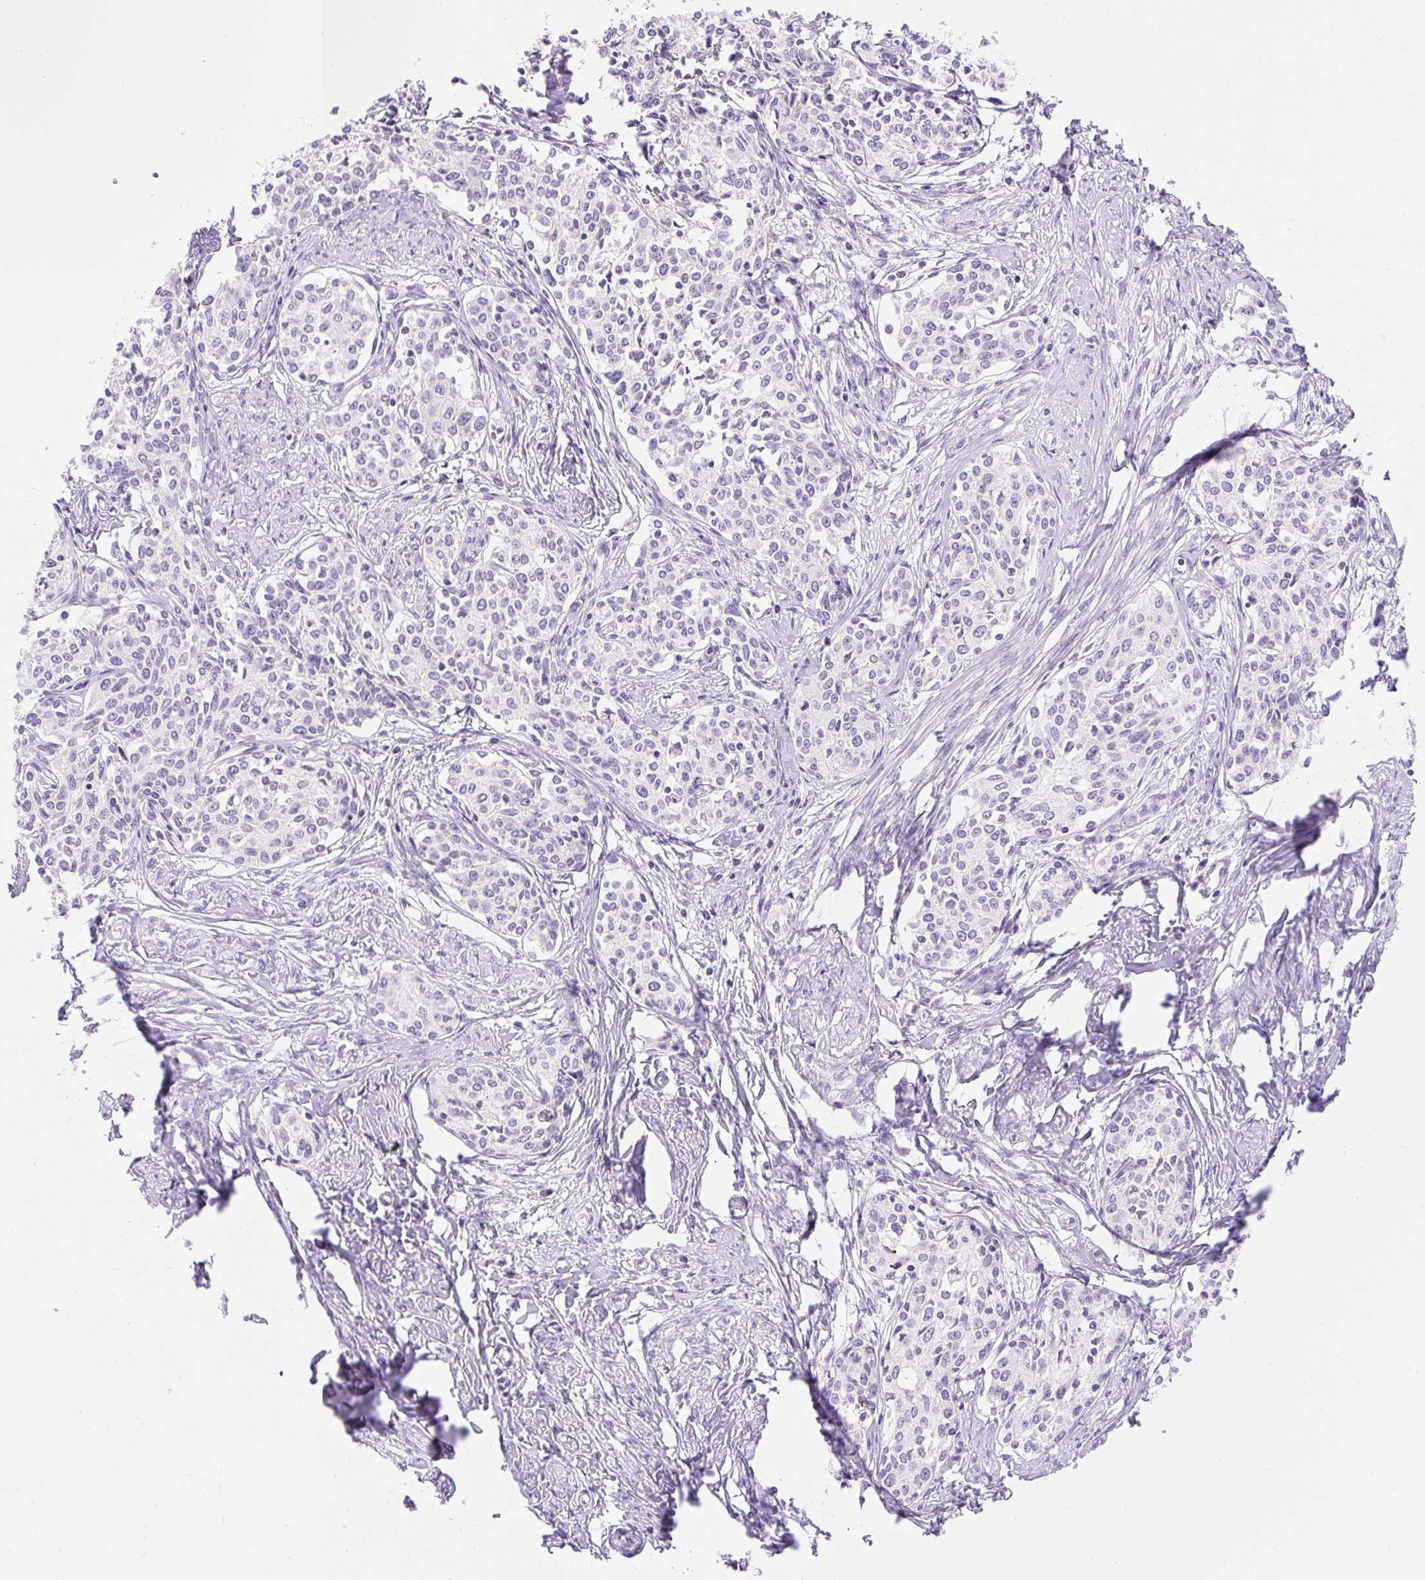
{"staining": {"intensity": "negative", "quantity": "none", "location": "none"}, "tissue": "cervical cancer", "cell_type": "Tumor cells", "image_type": "cancer", "snomed": [{"axis": "morphology", "description": "Squamous cell carcinoma, NOS"}, {"axis": "morphology", "description": "Adenocarcinoma, NOS"}, {"axis": "topography", "description": "Cervix"}], "caption": "A high-resolution micrograph shows IHC staining of cervical adenocarcinoma, which displays no significant positivity in tumor cells. (DAB immunohistochemistry (IHC) with hematoxylin counter stain).", "gene": "TMEM150C", "patient": {"sex": "female", "age": 52}}